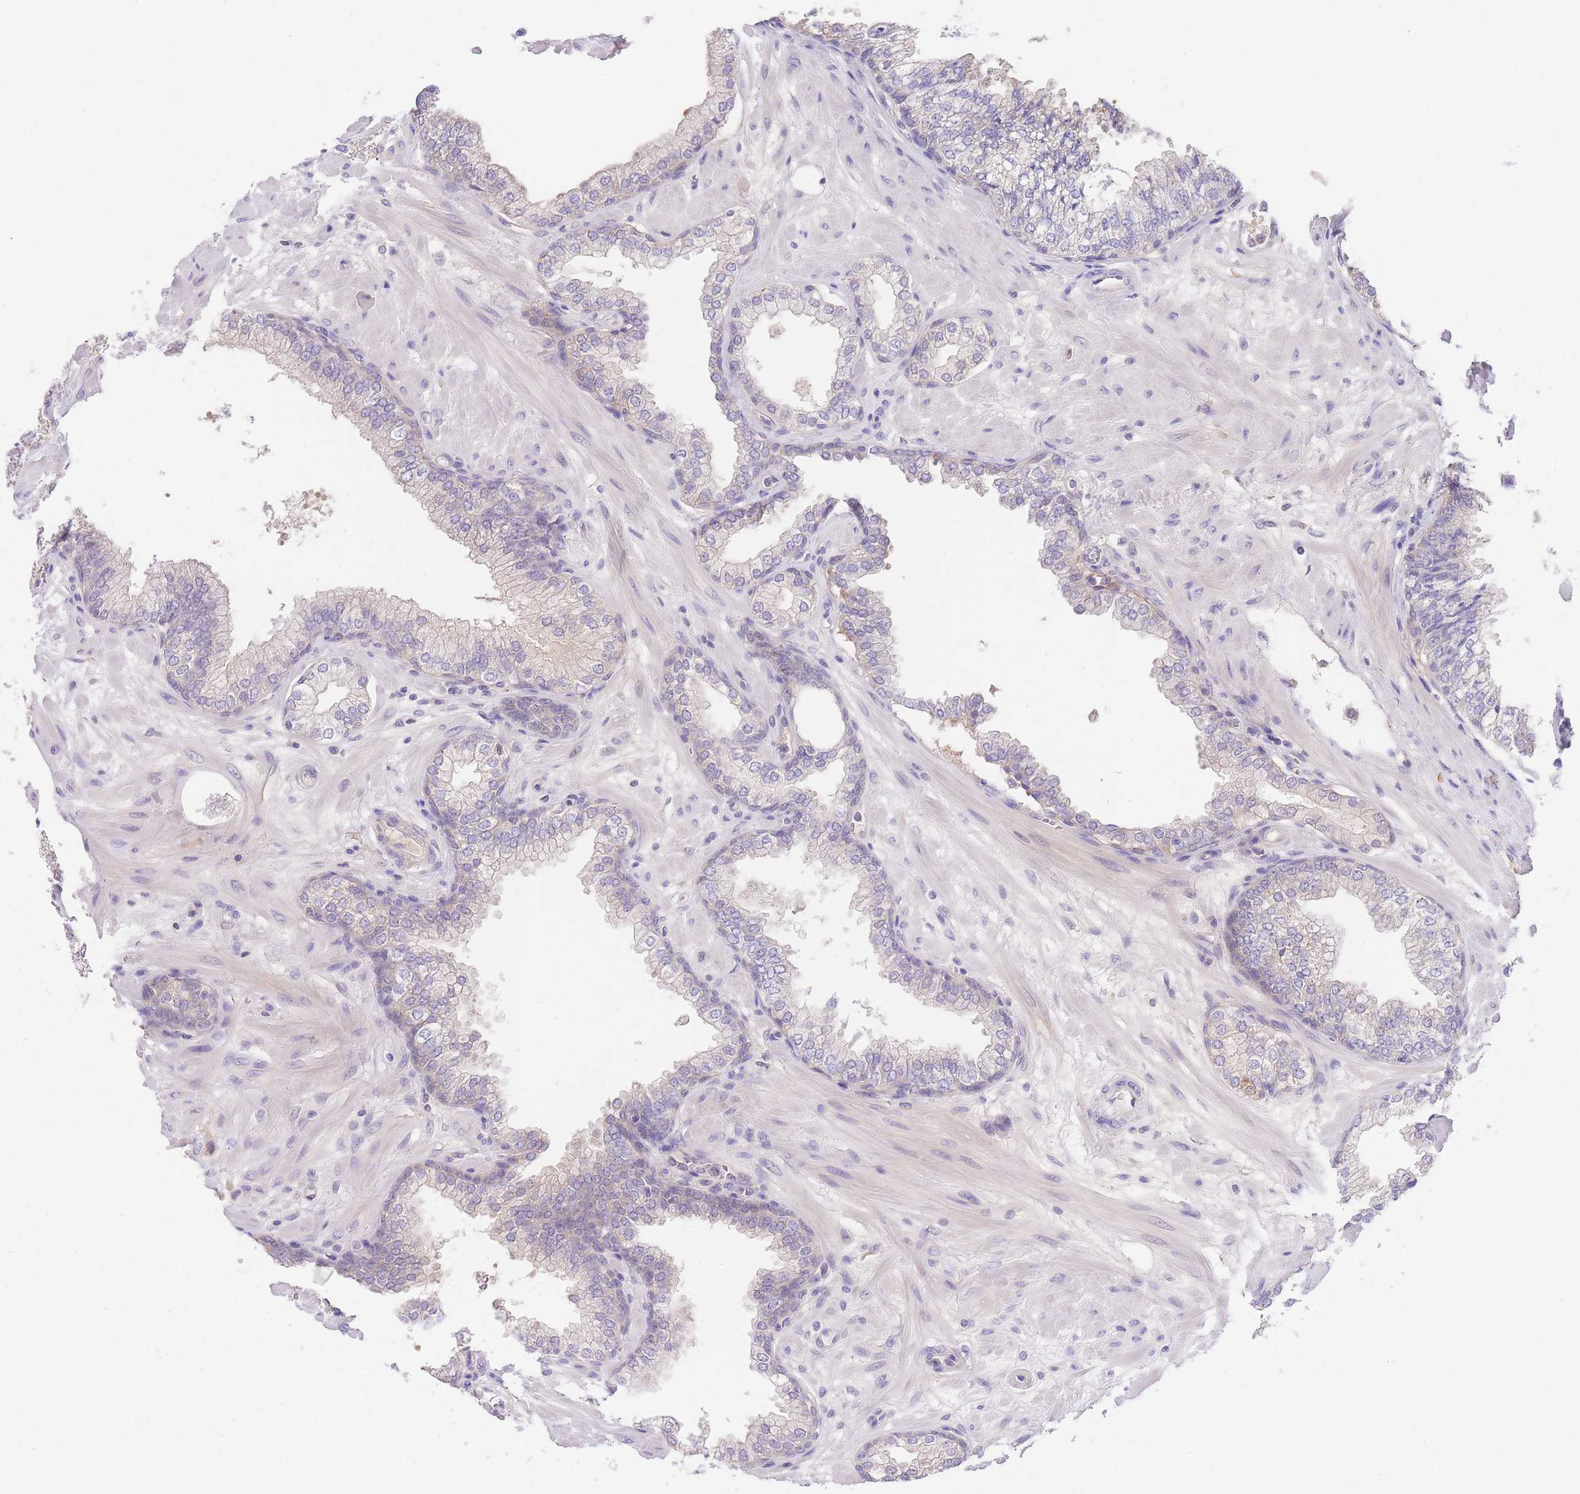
{"staining": {"intensity": "moderate", "quantity": "<25%", "location": "cytoplasmic/membranous"}, "tissue": "prostate", "cell_type": "Glandular cells", "image_type": "normal", "snomed": [{"axis": "morphology", "description": "Normal tissue, NOS"}, {"axis": "morphology", "description": "Urothelial carcinoma, Low grade"}, {"axis": "topography", "description": "Urinary bladder"}, {"axis": "topography", "description": "Prostate"}], "caption": "Unremarkable prostate exhibits moderate cytoplasmic/membranous expression in about <25% of glandular cells.", "gene": "LIPH", "patient": {"sex": "male", "age": 60}}